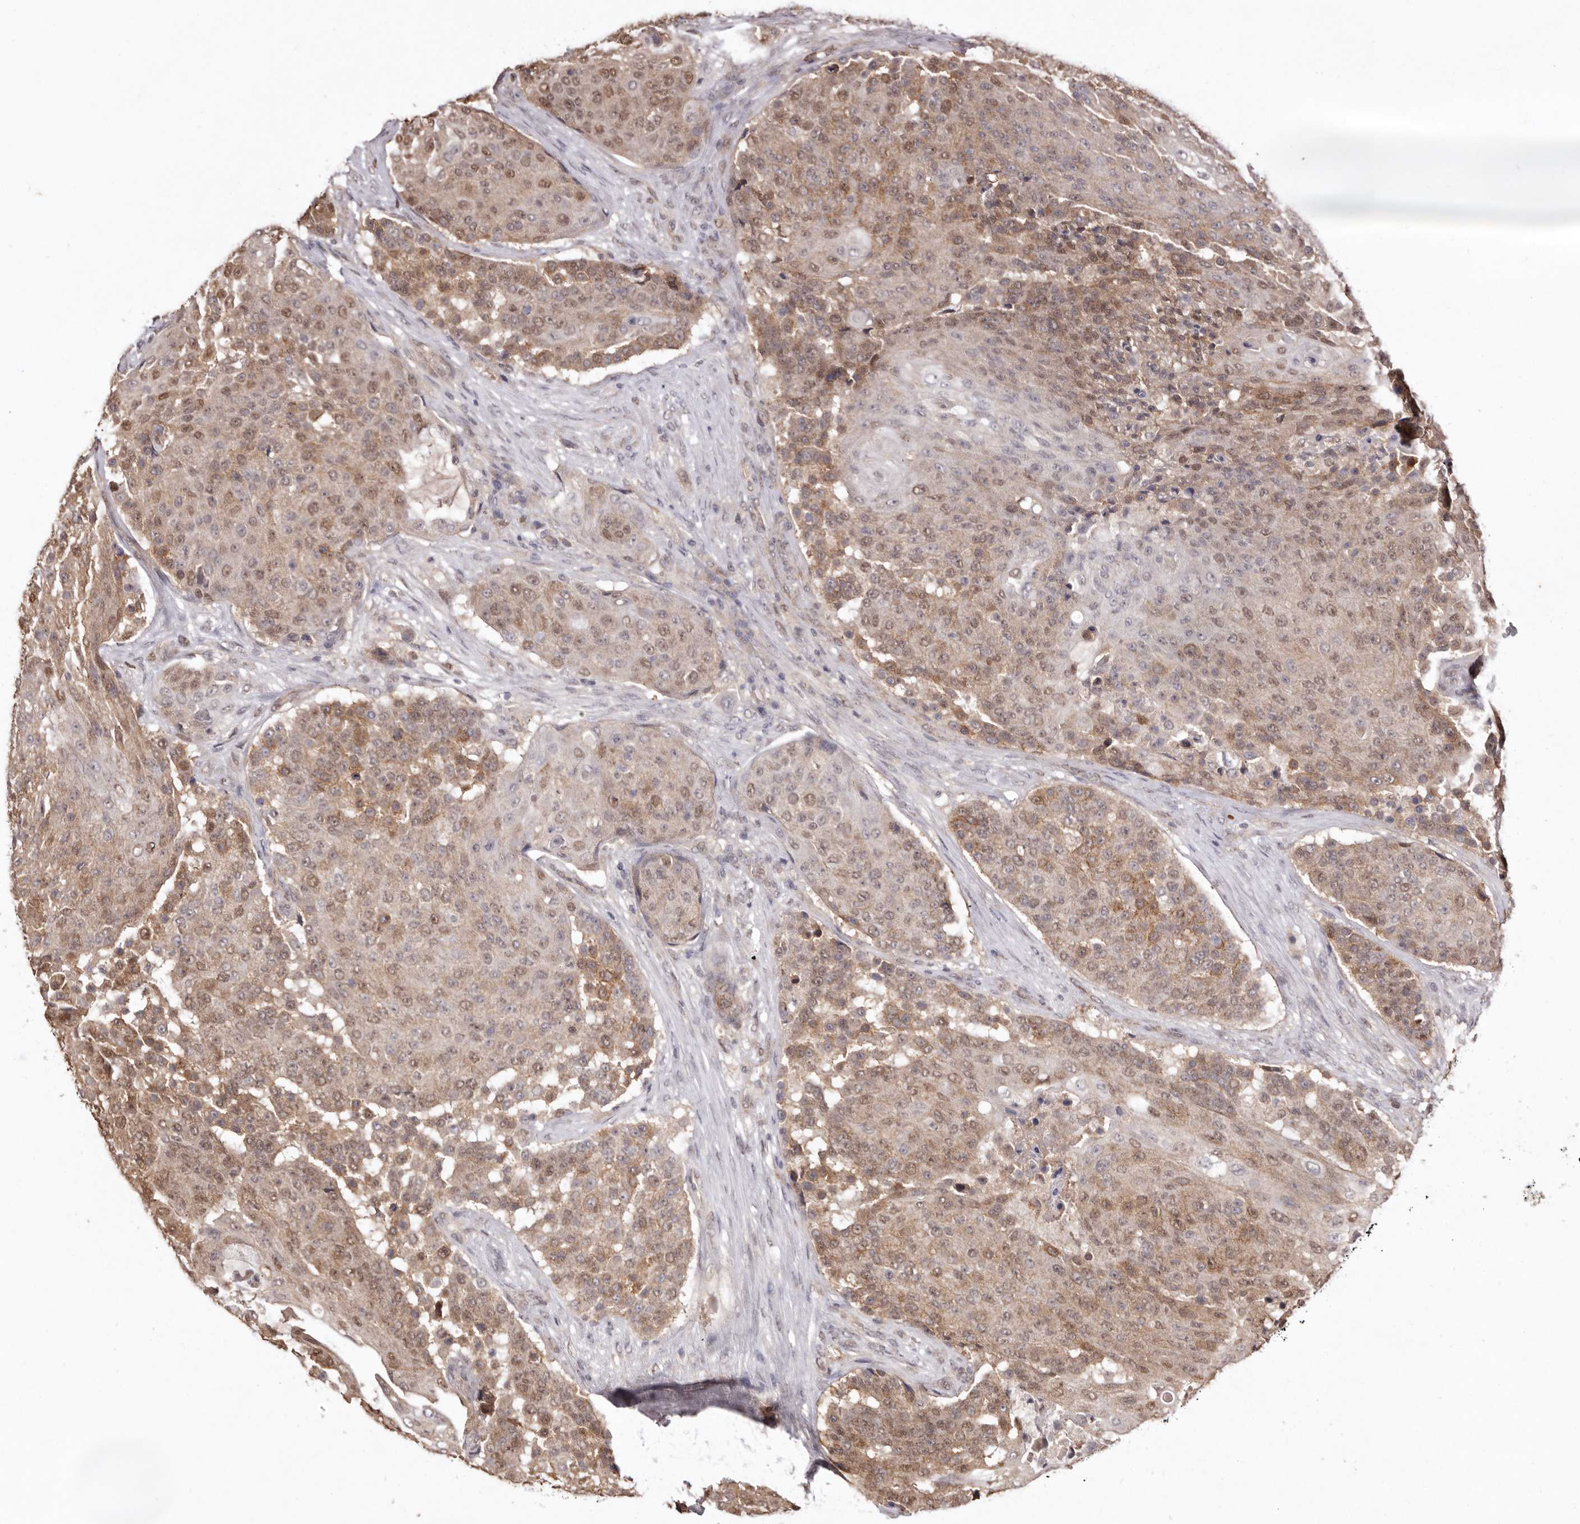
{"staining": {"intensity": "moderate", "quantity": ">75%", "location": "cytoplasmic/membranous,nuclear"}, "tissue": "urothelial cancer", "cell_type": "Tumor cells", "image_type": "cancer", "snomed": [{"axis": "morphology", "description": "Urothelial carcinoma, High grade"}, {"axis": "topography", "description": "Urinary bladder"}], "caption": "Immunohistochemical staining of high-grade urothelial carcinoma exhibits moderate cytoplasmic/membranous and nuclear protein positivity in approximately >75% of tumor cells. (DAB = brown stain, brightfield microscopy at high magnification).", "gene": "NOTCH1", "patient": {"sex": "female", "age": 63}}